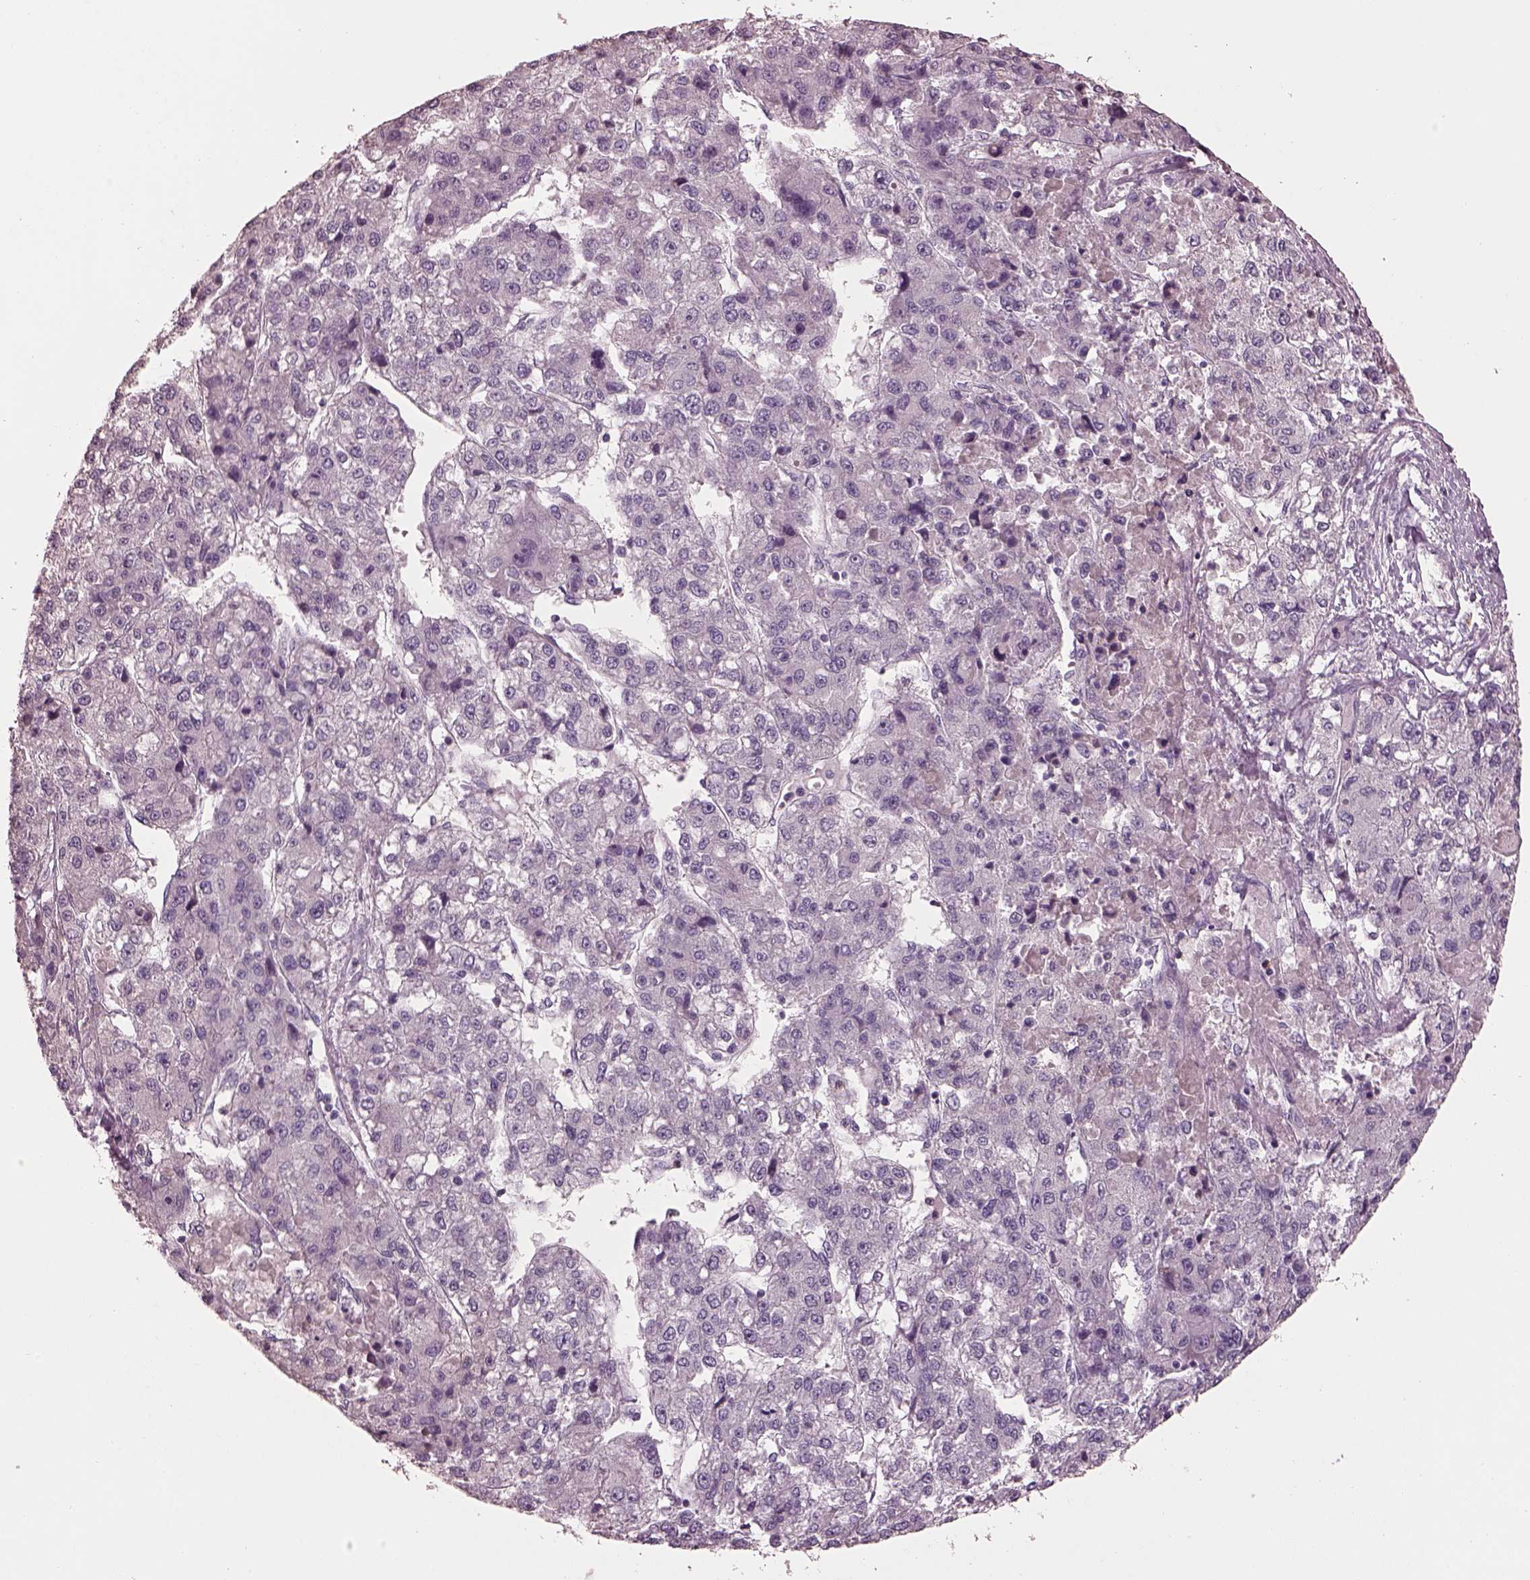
{"staining": {"intensity": "negative", "quantity": "none", "location": "none"}, "tissue": "liver cancer", "cell_type": "Tumor cells", "image_type": "cancer", "snomed": [{"axis": "morphology", "description": "Carcinoma, Hepatocellular, NOS"}, {"axis": "topography", "description": "Liver"}], "caption": "There is no significant staining in tumor cells of liver hepatocellular carcinoma.", "gene": "OPTC", "patient": {"sex": "male", "age": 56}}